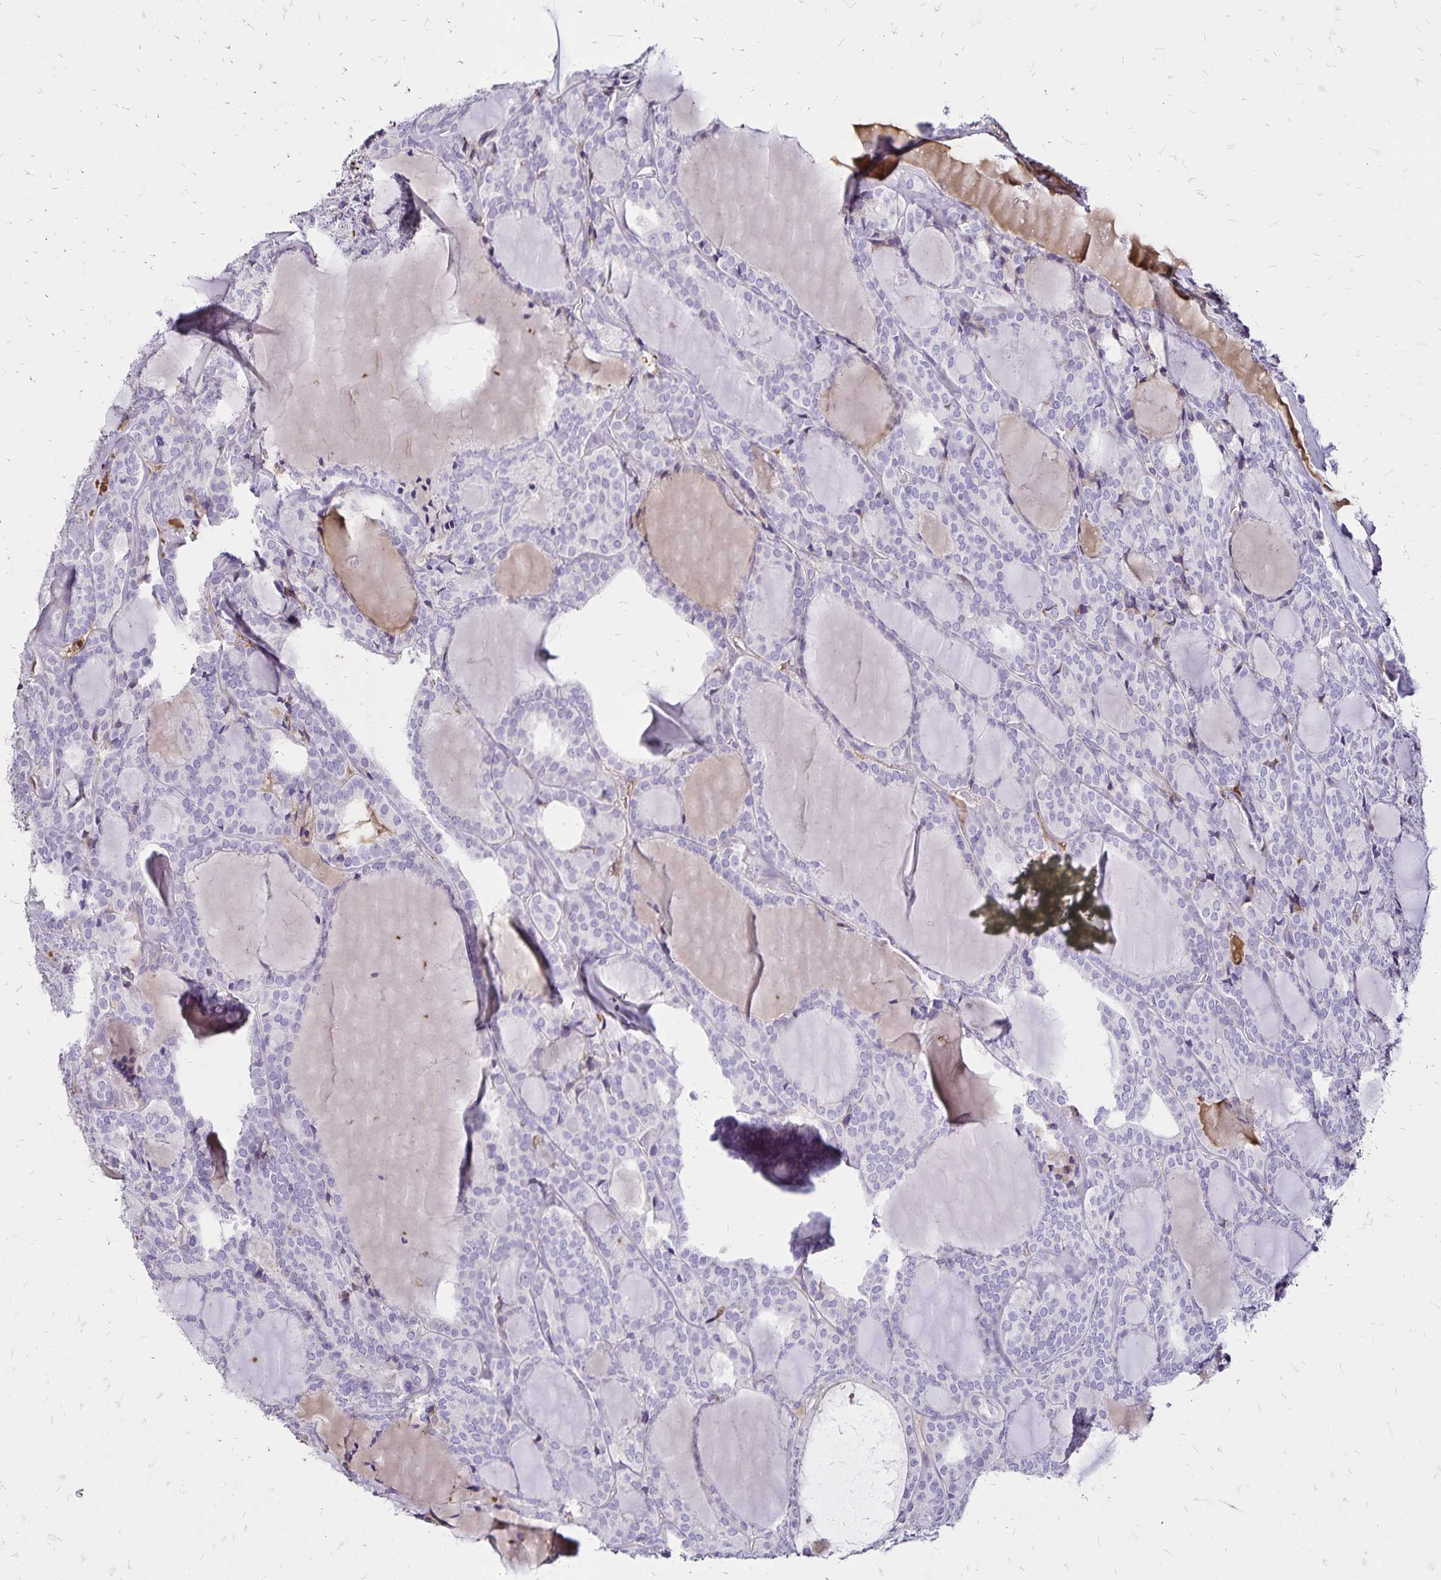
{"staining": {"intensity": "negative", "quantity": "none", "location": "none"}, "tissue": "thyroid cancer", "cell_type": "Tumor cells", "image_type": "cancer", "snomed": [{"axis": "morphology", "description": "Follicular adenoma carcinoma, NOS"}, {"axis": "topography", "description": "Thyroid gland"}], "caption": "IHC histopathology image of neoplastic tissue: thyroid cancer stained with DAB (3,3'-diaminobenzidine) shows no significant protein expression in tumor cells. (DAB (3,3'-diaminobenzidine) immunohistochemistry, high magnification).", "gene": "KISS1", "patient": {"sex": "male", "age": 74}}